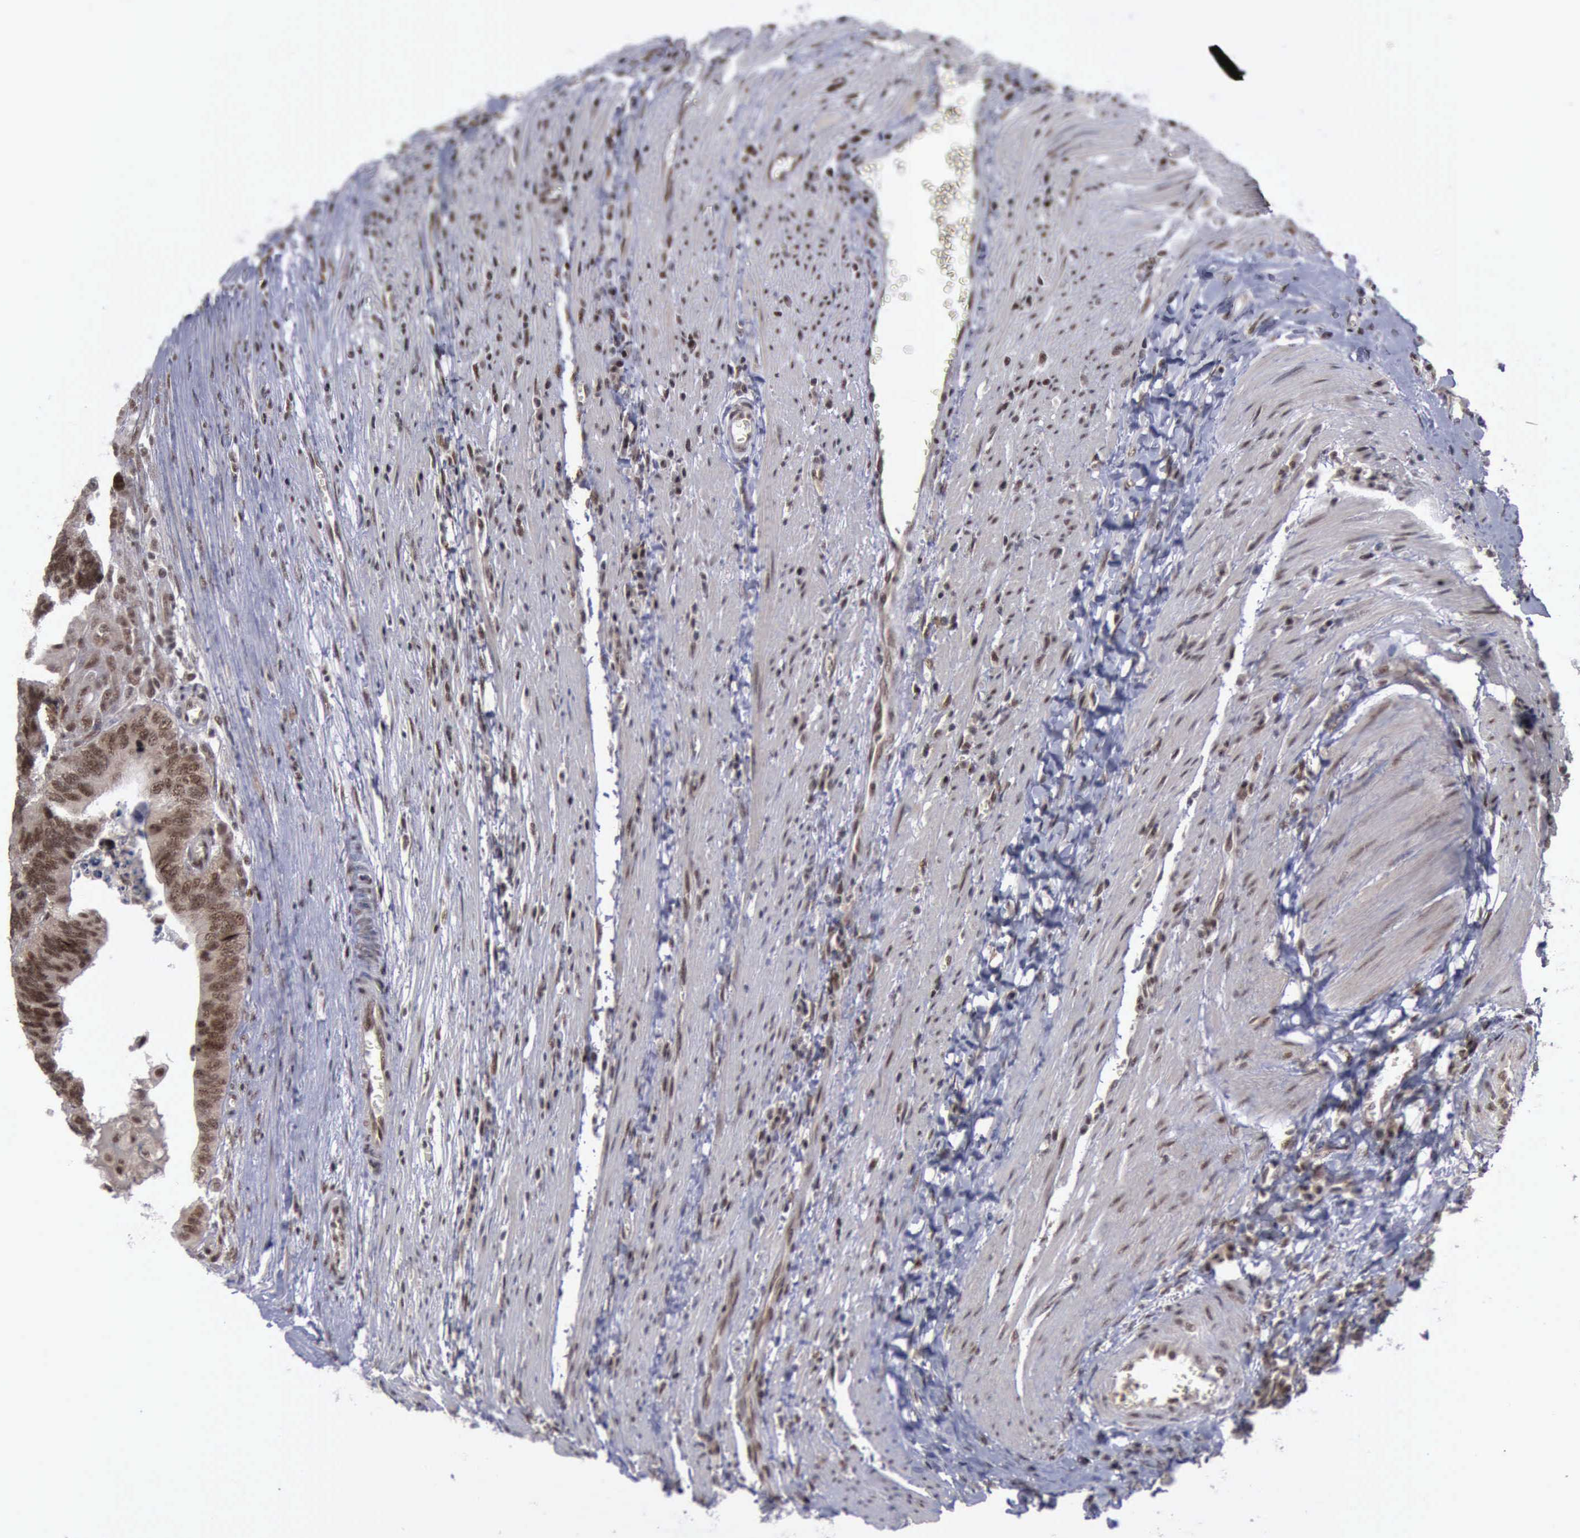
{"staining": {"intensity": "strong", "quantity": ">75%", "location": "cytoplasmic/membranous,nuclear"}, "tissue": "colorectal cancer", "cell_type": "Tumor cells", "image_type": "cancer", "snomed": [{"axis": "morphology", "description": "Adenocarcinoma, NOS"}, {"axis": "topography", "description": "Colon"}], "caption": "Colorectal cancer (adenocarcinoma) stained for a protein (brown) reveals strong cytoplasmic/membranous and nuclear positive positivity in approximately >75% of tumor cells.", "gene": "ATM", "patient": {"sex": "male", "age": 72}}